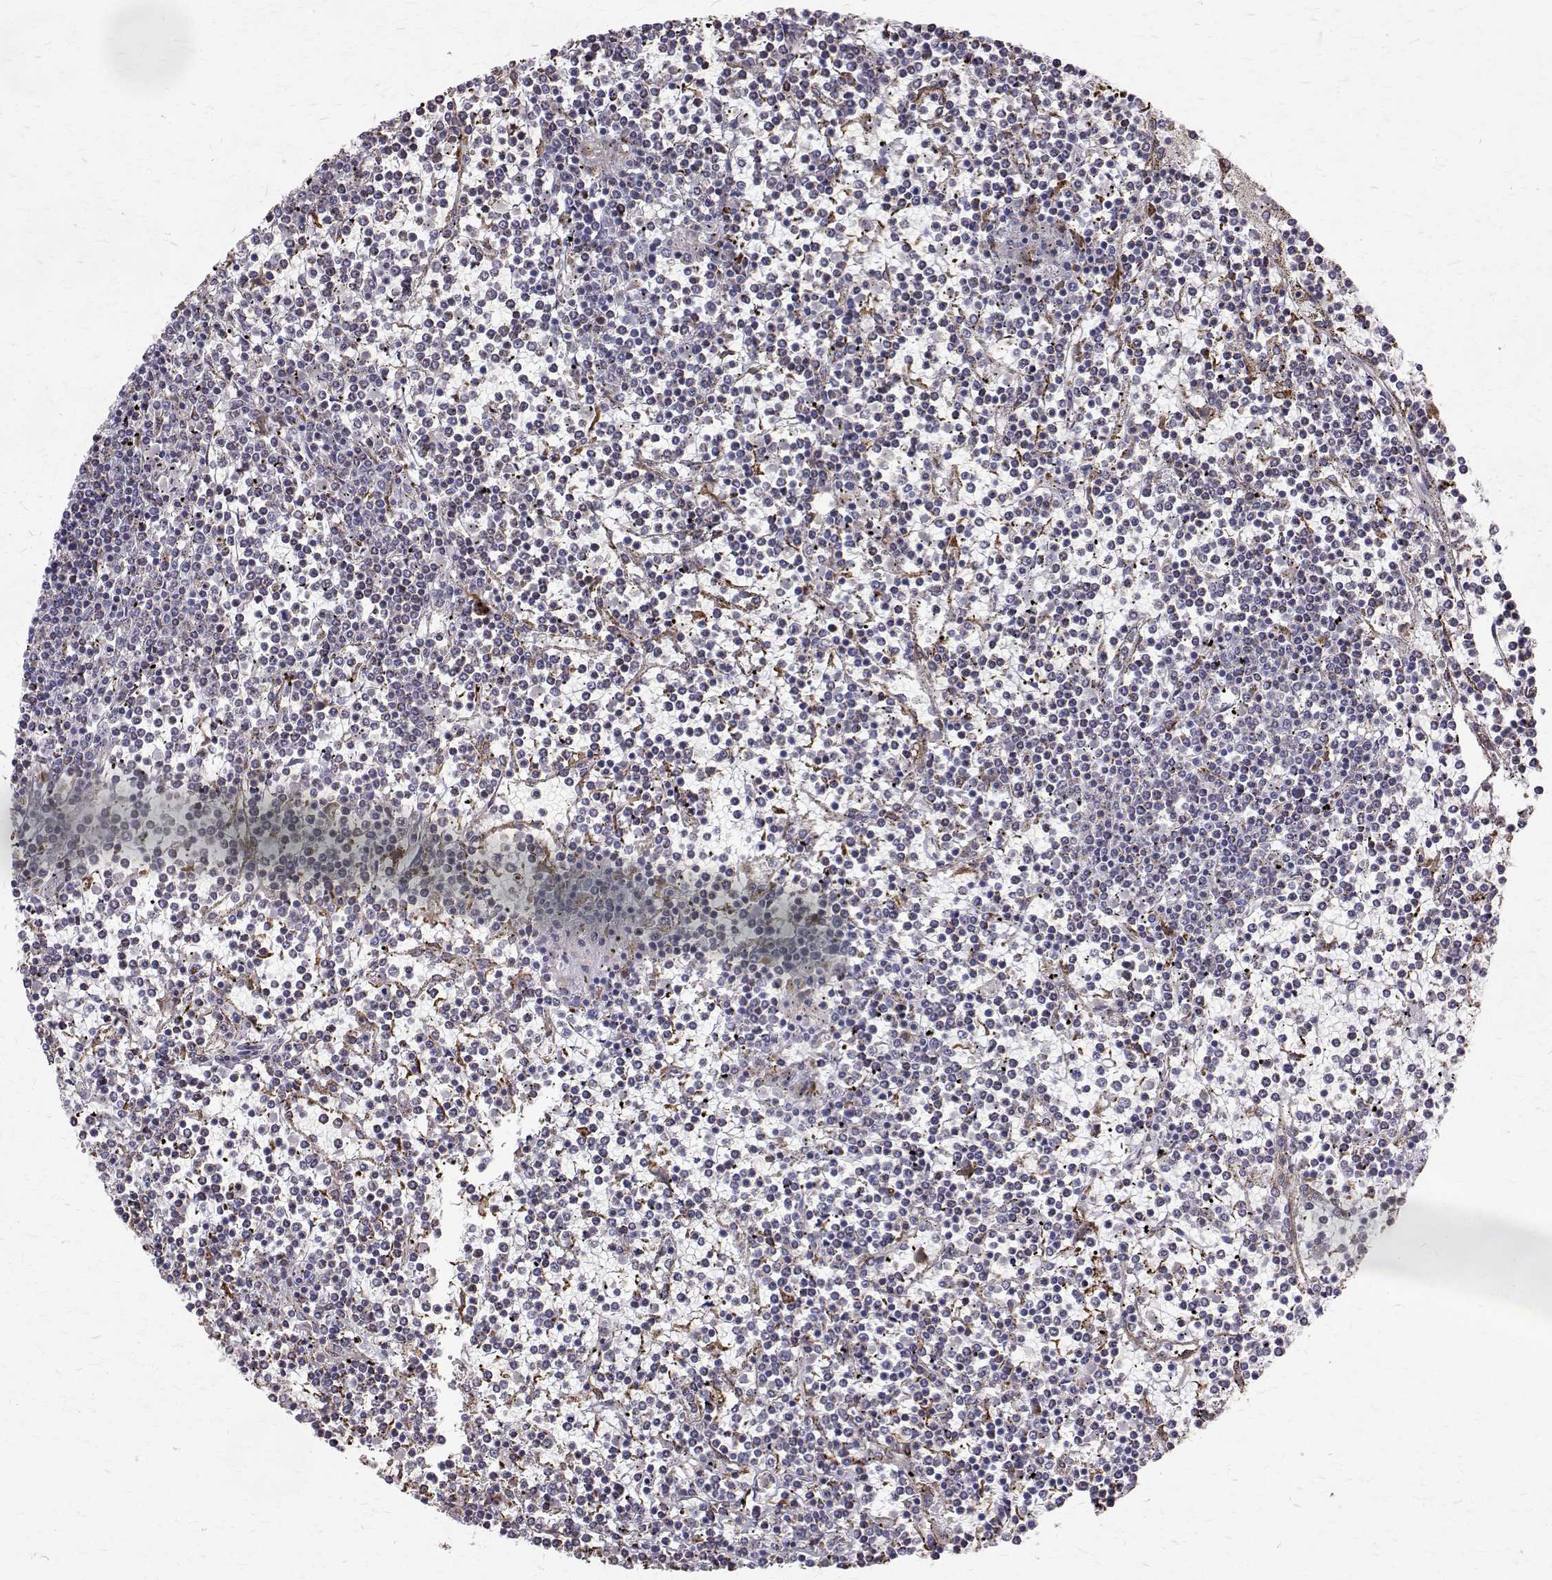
{"staining": {"intensity": "negative", "quantity": "none", "location": "none"}, "tissue": "lymphoma", "cell_type": "Tumor cells", "image_type": "cancer", "snomed": [{"axis": "morphology", "description": "Malignant lymphoma, non-Hodgkin's type, Low grade"}, {"axis": "topography", "description": "Spleen"}], "caption": "Low-grade malignant lymphoma, non-Hodgkin's type was stained to show a protein in brown. There is no significant expression in tumor cells.", "gene": "TPP1", "patient": {"sex": "female", "age": 19}}